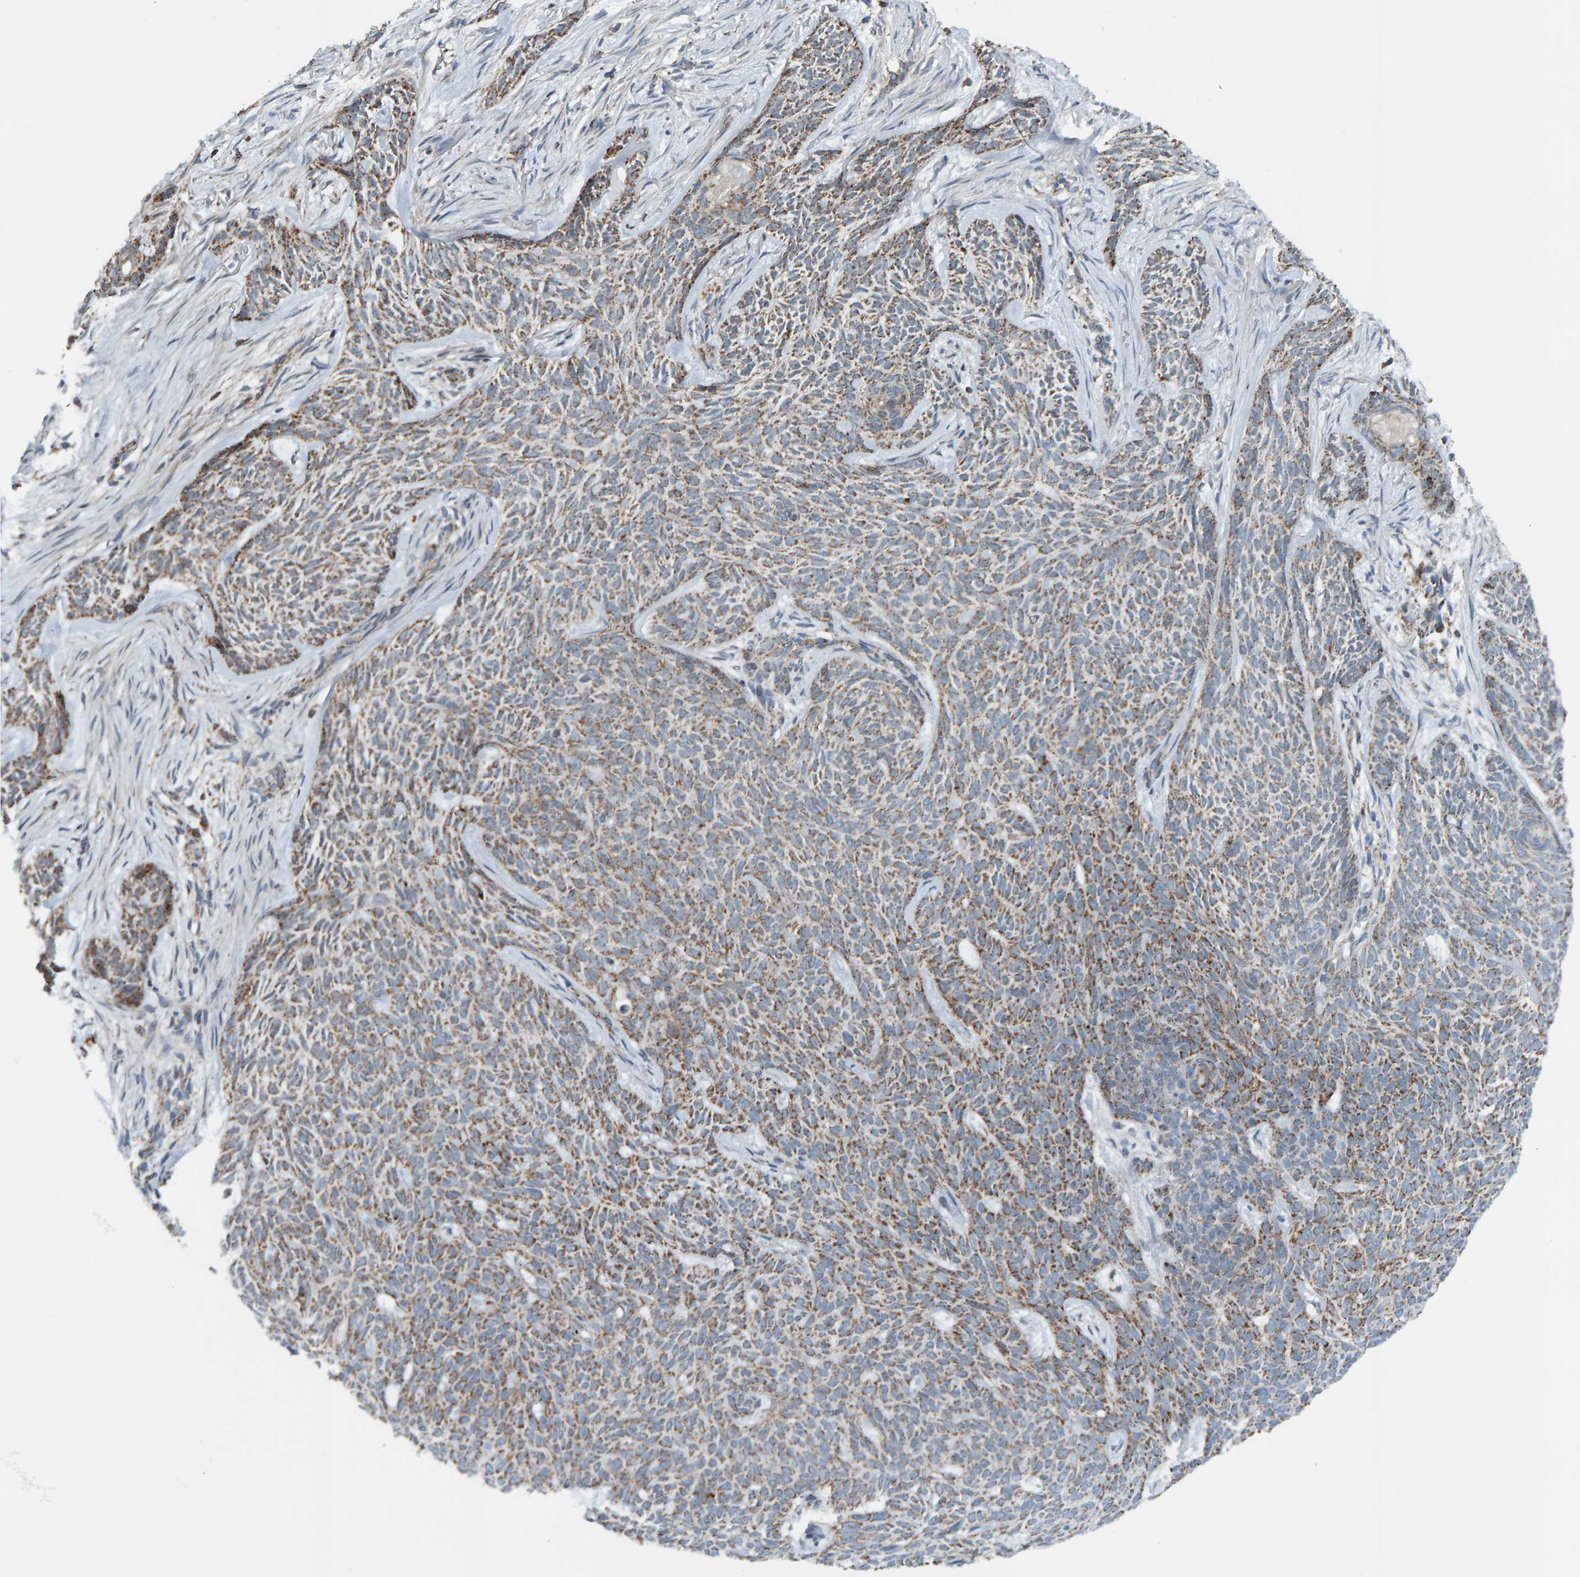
{"staining": {"intensity": "moderate", "quantity": ">75%", "location": "cytoplasmic/membranous"}, "tissue": "skin cancer", "cell_type": "Tumor cells", "image_type": "cancer", "snomed": [{"axis": "morphology", "description": "Basal cell carcinoma"}, {"axis": "topography", "description": "Skin"}], "caption": "This is an image of immunohistochemistry (IHC) staining of skin cancer, which shows moderate positivity in the cytoplasmic/membranous of tumor cells.", "gene": "ZNF48", "patient": {"sex": "female", "age": 59}}